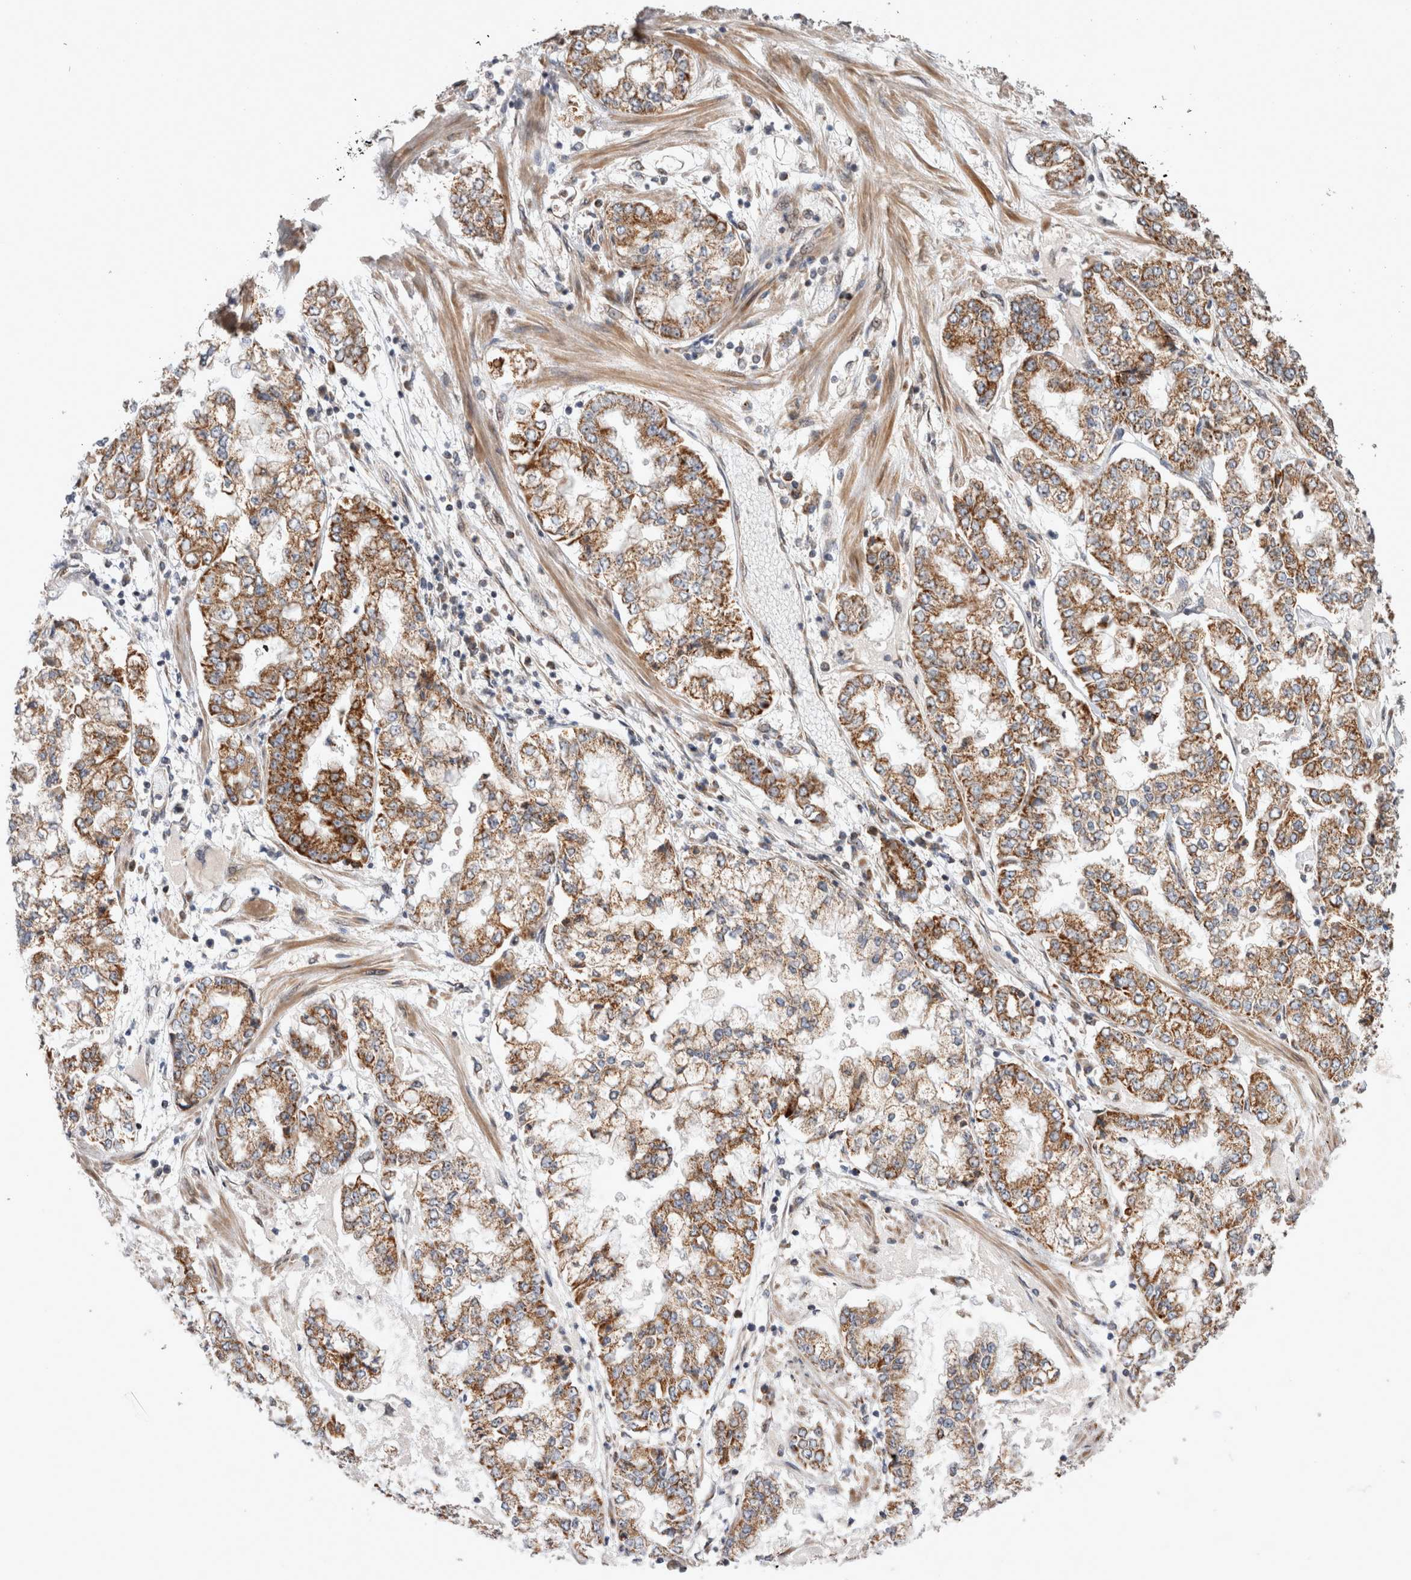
{"staining": {"intensity": "moderate", "quantity": ">75%", "location": "cytoplasmic/membranous"}, "tissue": "stomach cancer", "cell_type": "Tumor cells", "image_type": "cancer", "snomed": [{"axis": "morphology", "description": "Adenocarcinoma, NOS"}, {"axis": "topography", "description": "Stomach"}], "caption": "A high-resolution histopathology image shows immunohistochemistry (IHC) staining of adenocarcinoma (stomach), which displays moderate cytoplasmic/membranous expression in approximately >75% of tumor cells. (Brightfield microscopy of DAB IHC at high magnification).", "gene": "MRPL37", "patient": {"sex": "male", "age": 76}}